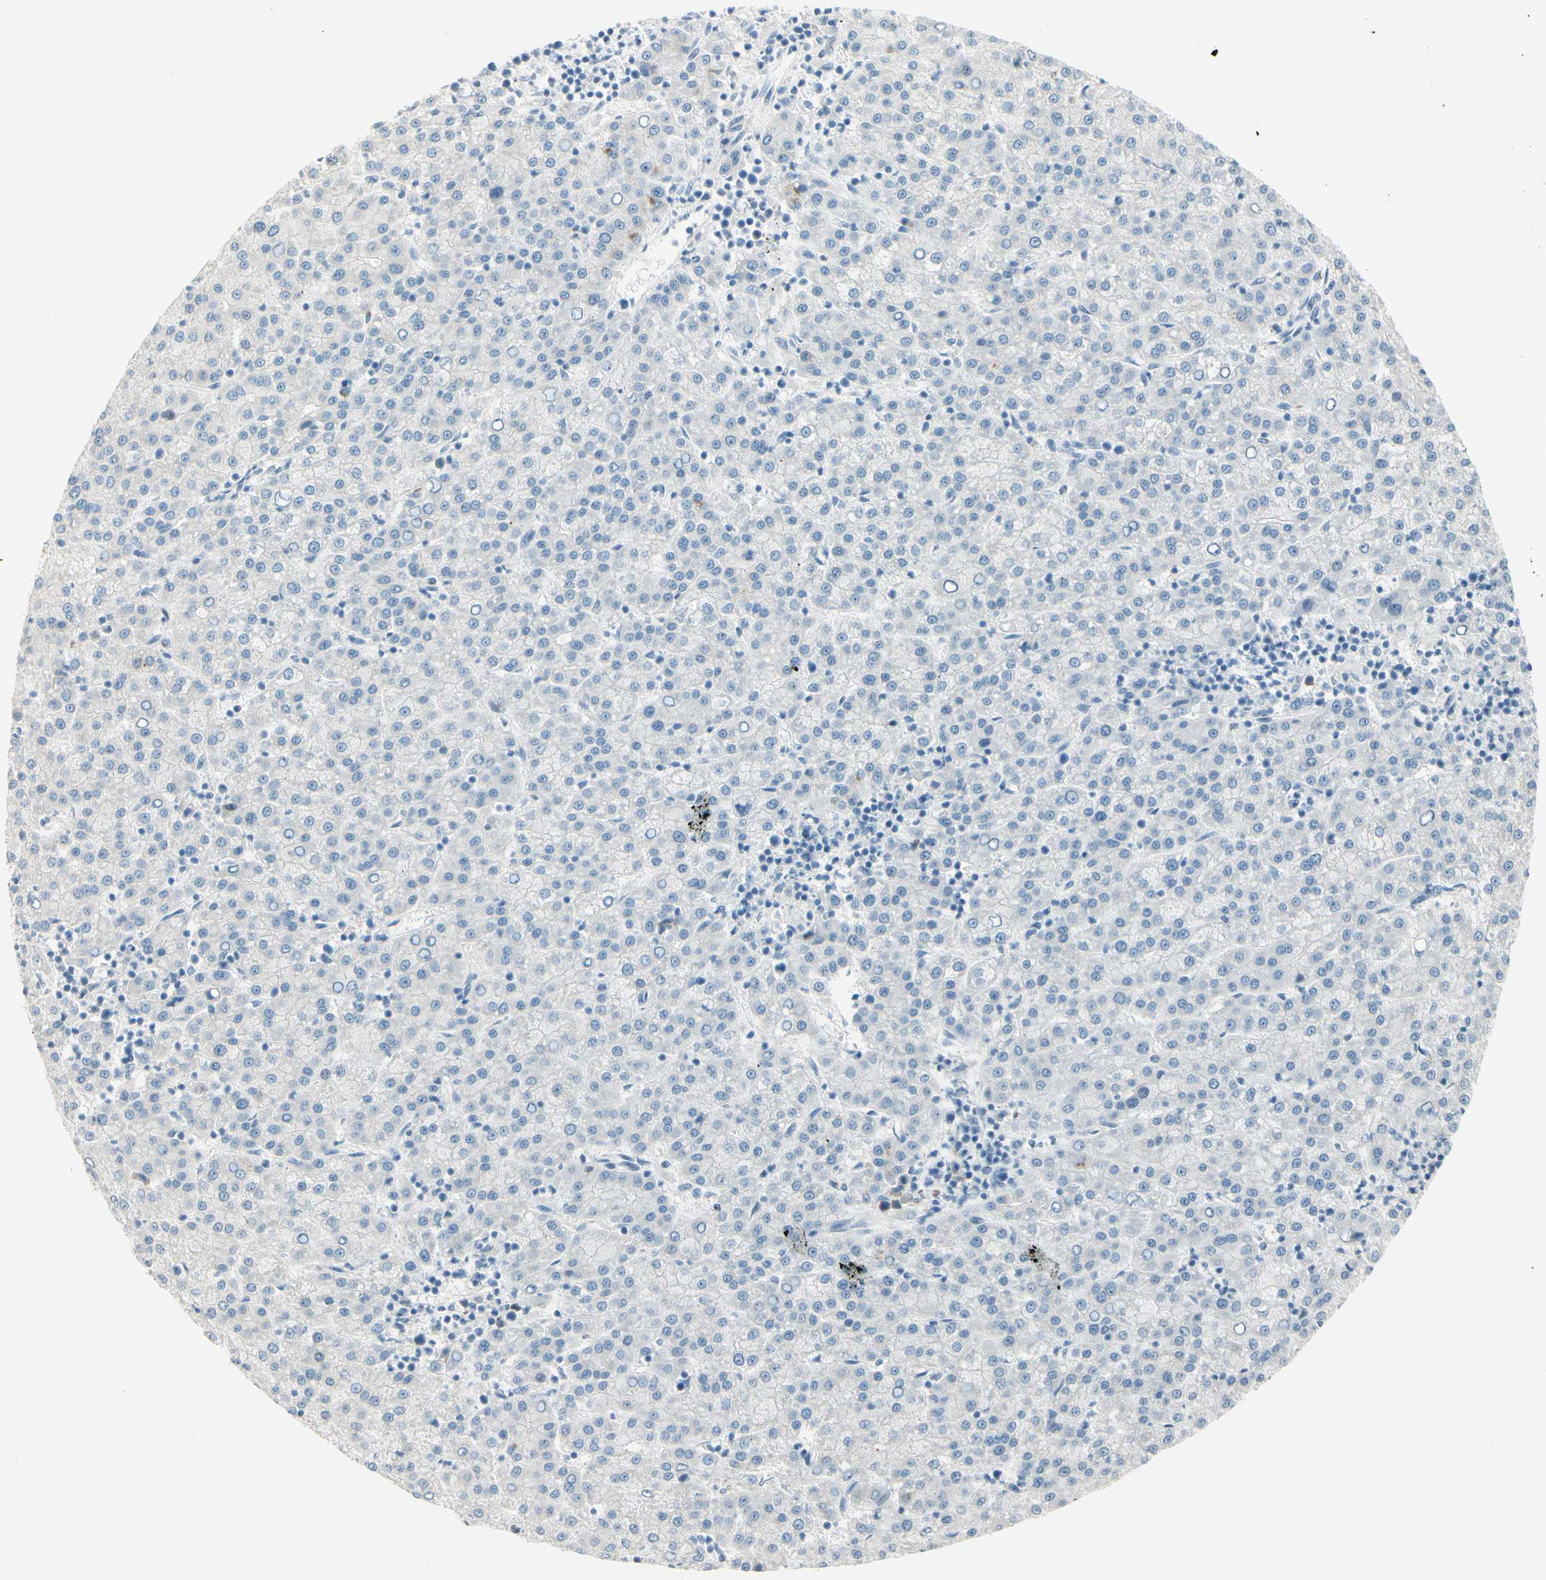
{"staining": {"intensity": "negative", "quantity": "none", "location": "none"}, "tissue": "liver cancer", "cell_type": "Tumor cells", "image_type": "cancer", "snomed": [{"axis": "morphology", "description": "Carcinoma, Hepatocellular, NOS"}, {"axis": "topography", "description": "Liver"}], "caption": "Liver cancer (hepatocellular carcinoma) was stained to show a protein in brown. There is no significant expression in tumor cells. (DAB immunohistochemistry (IHC) visualized using brightfield microscopy, high magnification).", "gene": "B4GALNT1", "patient": {"sex": "female", "age": 58}}